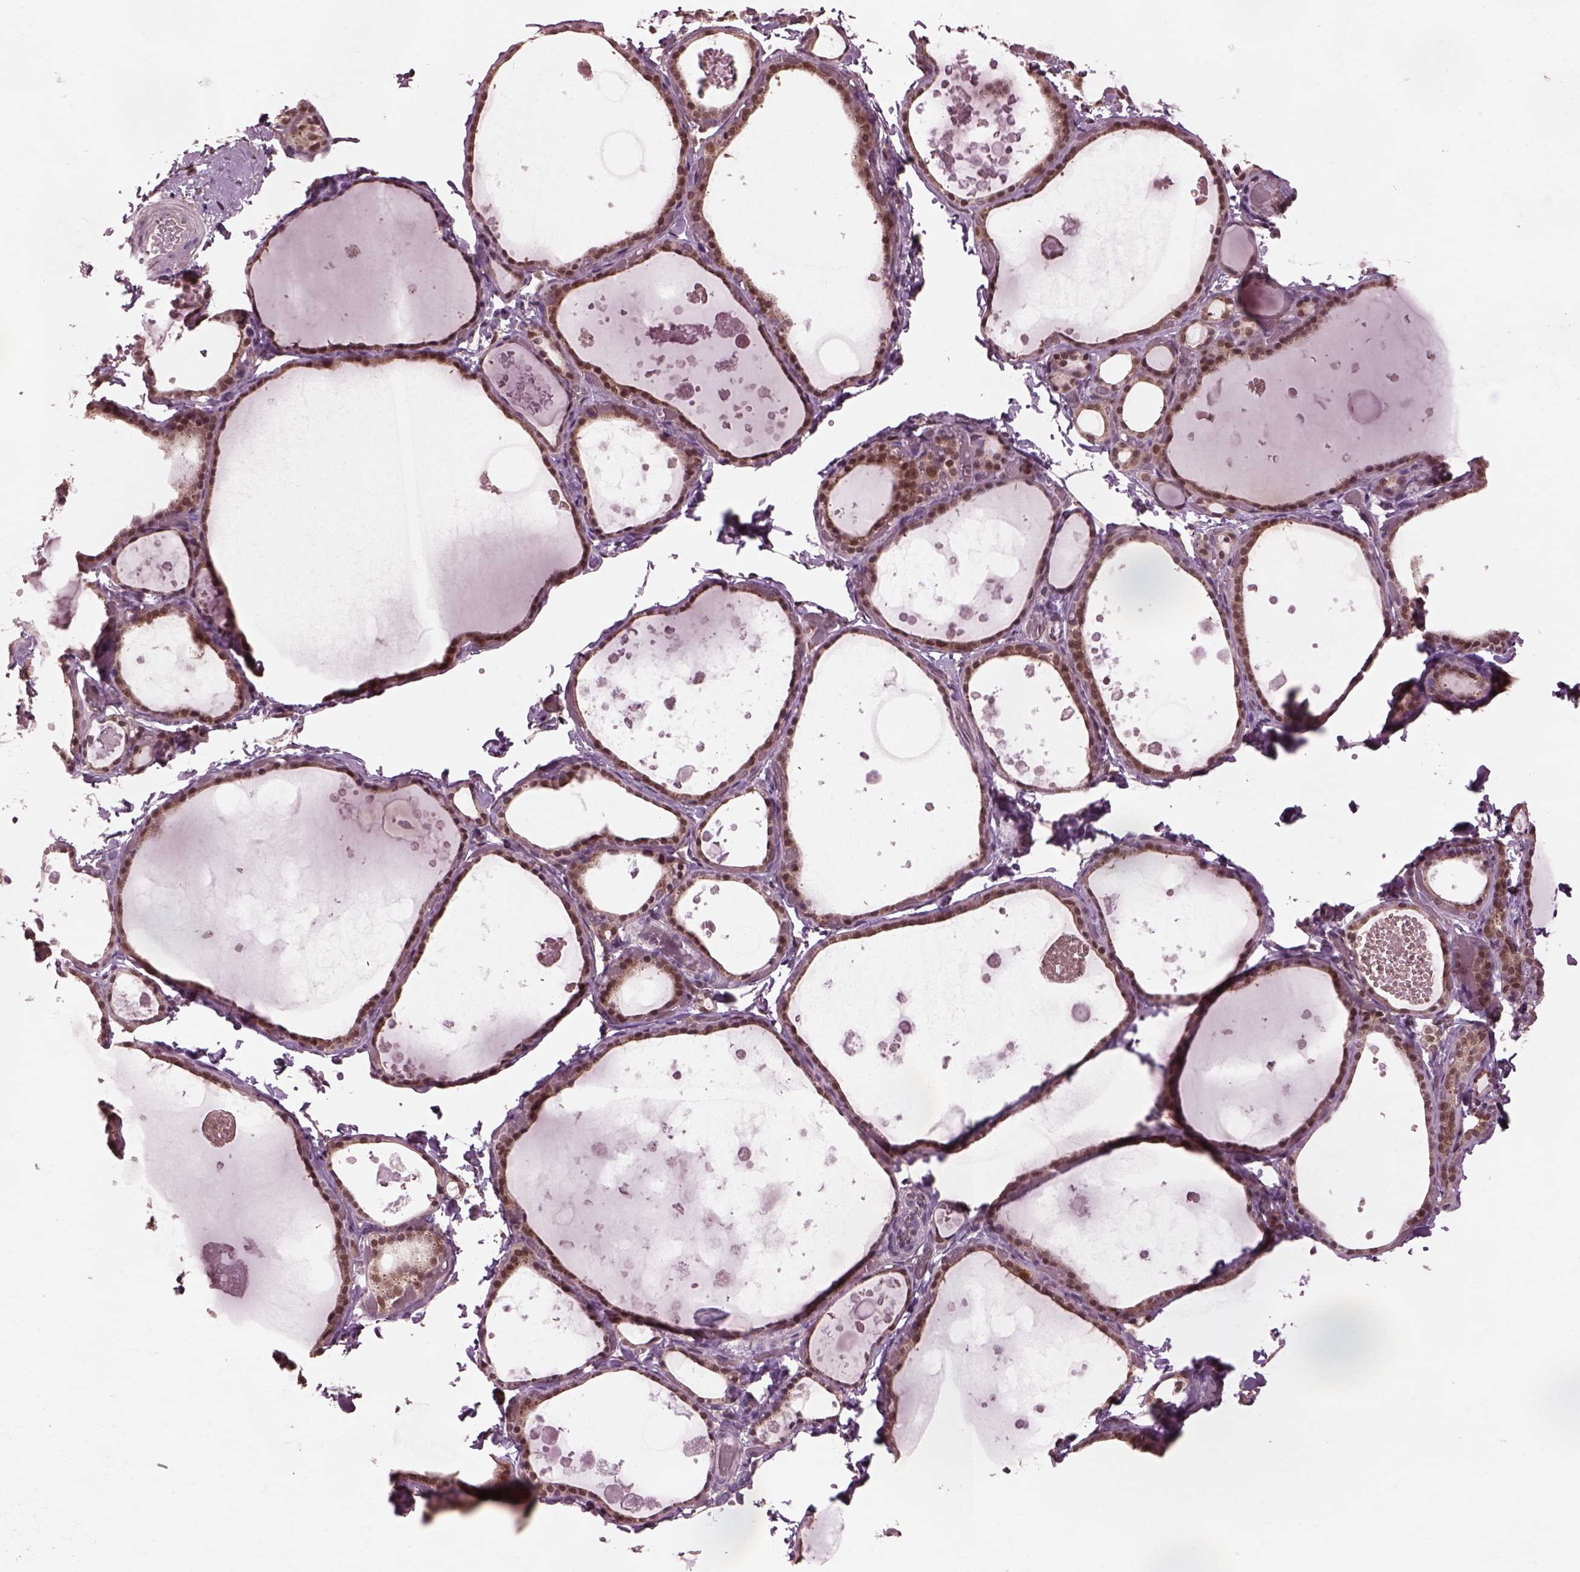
{"staining": {"intensity": "moderate", "quantity": ">75%", "location": "cytoplasmic/membranous,nuclear"}, "tissue": "thyroid gland", "cell_type": "Glandular cells", "image_type": "normal", "snomed": [{"axis": "morphology", "description": "Normal tissue, NOS"}, {"axis": "topography", "description": "Thyroid gland"}], "caption": "Immunohistochemistry of benign human thyroid gland shows medium levels of moderate cytoplasmic/membranous,nuclear positivity in approximately >75% of glandular cells.", "gene": "SRI", "patient": {"sex": "female", "age": 56}}